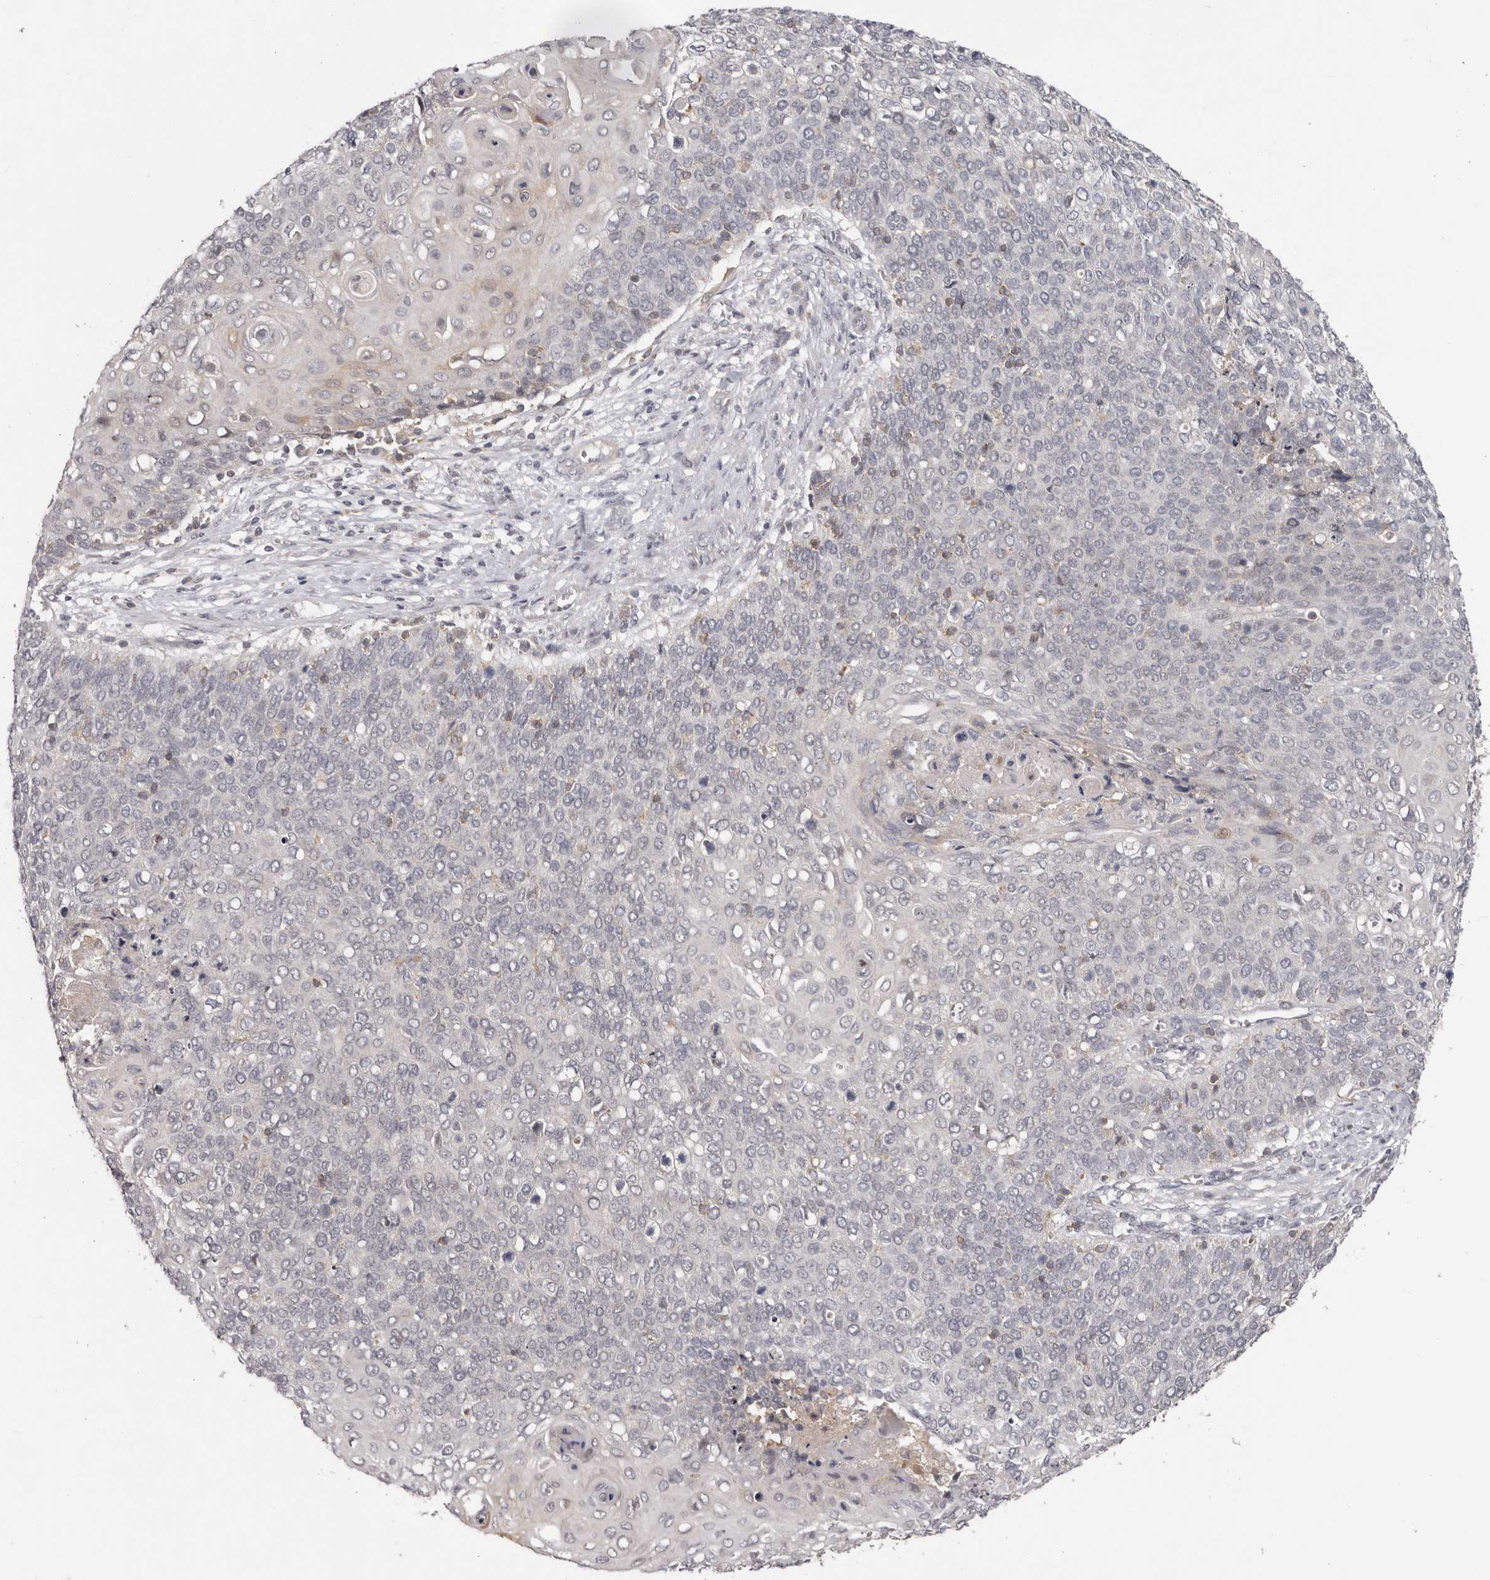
{"staining": {"intensity": "negative", "quantity": "none", "location": "none"}, "tissue": "cervical cancer", "cell_type": "Tumor cells", "image_type": "cancer", "snomed": [{"axis": "morphology", "description": "Squamous cell carcinoma, NOS"}, {"axis": "topography", "description": "Cervix"}], "caption": "An IHC histopathology image of cervical squamous cell carcinoma is shown. There is no staining in tumor cells of cervical squamous cell carcinoma.", "gene": "ANKRD44", "patient": {"sex": "female", "age": 39}}